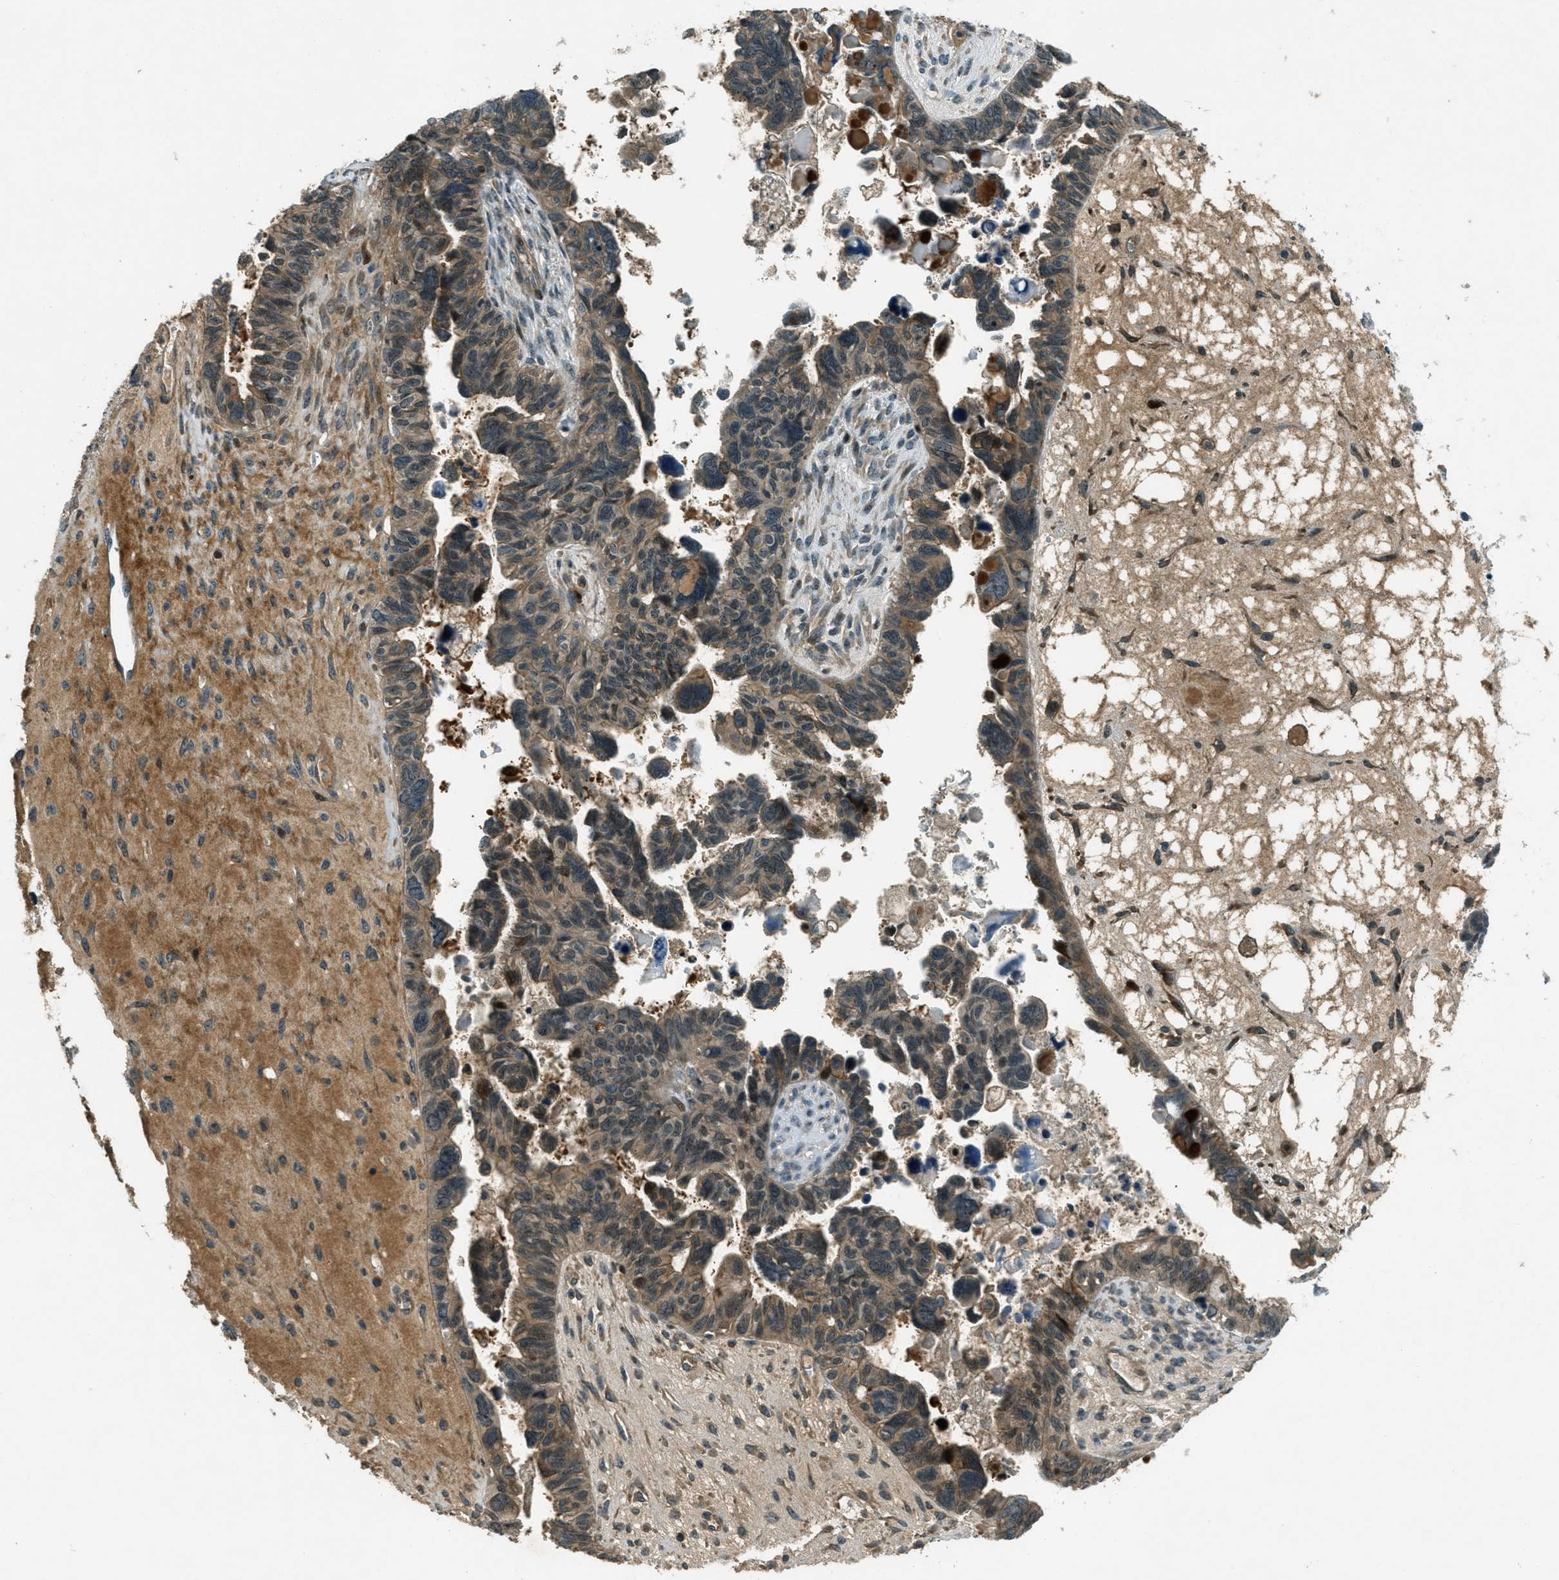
{"staining": {"intensity": "weak", "quantity": ">75%", "location": "cytoplasmic/membranous"}, "tissue": "ovarian cancer", "cell_type": "Tumor cells", "image_type": "cancer", "snomed": [{"axis": "morphology", "description": "Cystadenocarcinoma, serous, NOS"}, {"axis": "topography", "description": "Ovary"}], "caption": "Brown immunohistochemical staining in ovarian cancer demonstrates weak cytoplasmic/membranous staining in about >75% of tumor cells.", "gene": "STK11", "patient": {"sex": "female", "age": 79}}